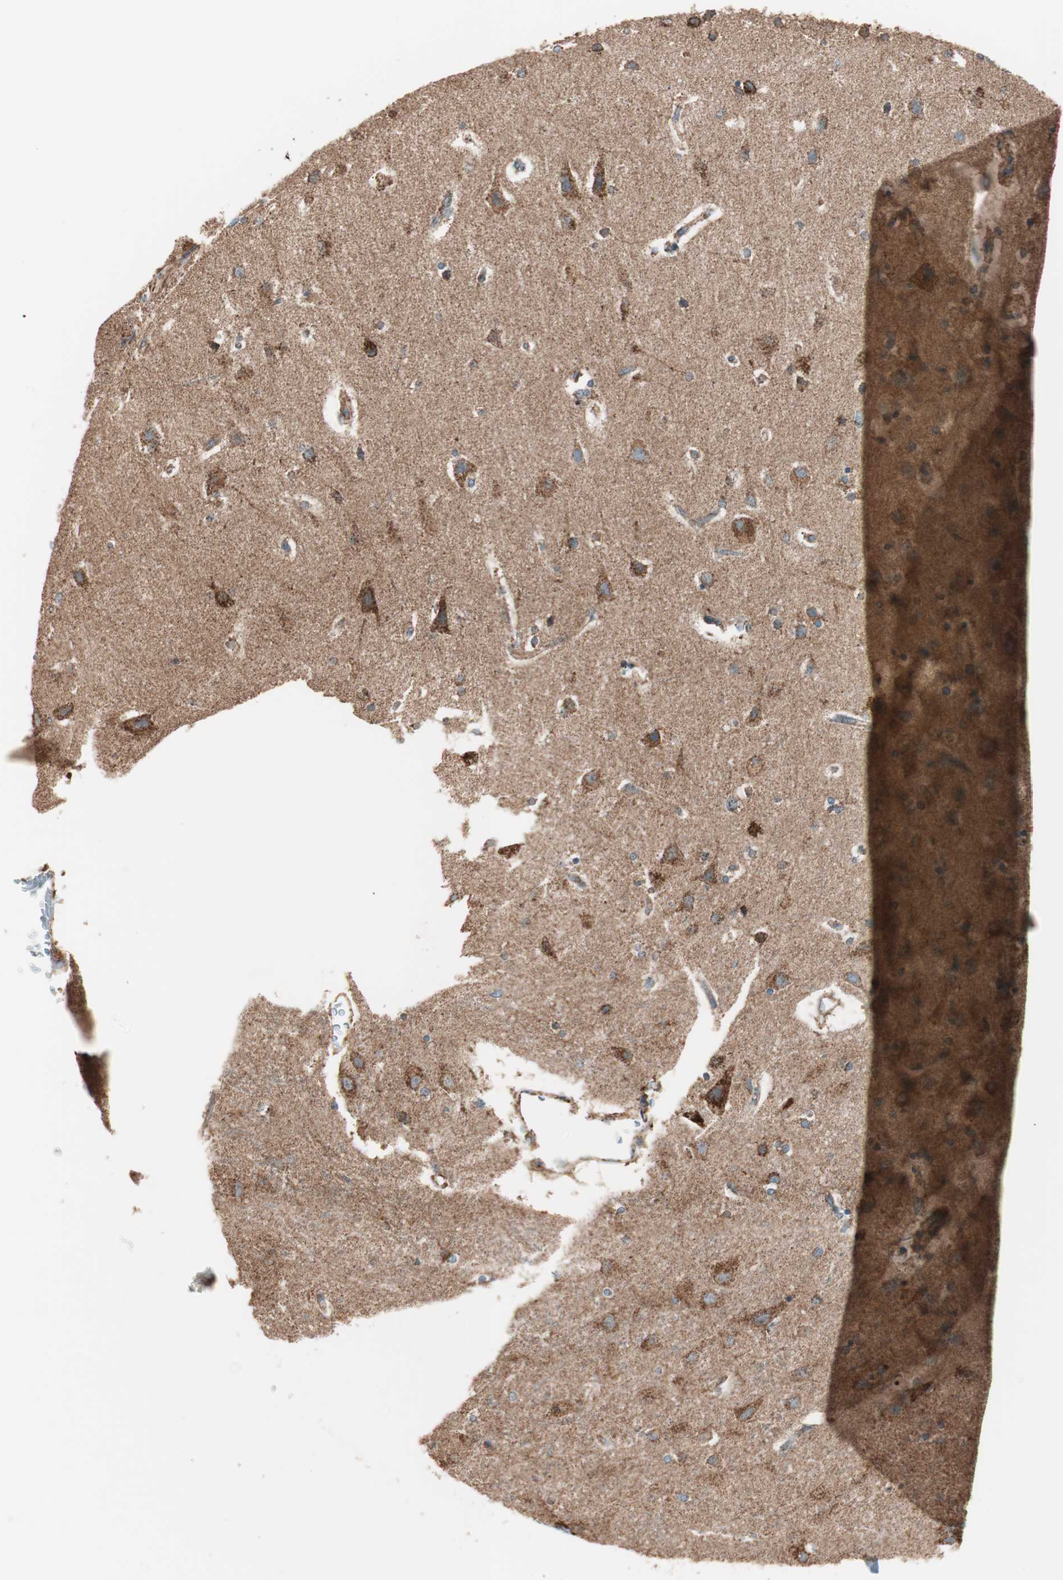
{"staining": {"intensity": "strong", "quantity": "25%-75%", "location": "cytoplasmic/membranous"}, "tissue": "caudate", "cell_type": "Glial cells", "image_type": "normal", "snomed": [{"axis": "morphology", "description": "Normal tissue, NOS"}, {"axis": "topography", "description": "Lateral ventricle wall"}], "caption": "The immunohistochemical stain labels strong cytoplasmic/membranous staining in glial cells of normal caudate. (DAB IHC, brown staining for protein, blue staining for nuclei).", "gene": "TOMM22", "patient": {"sex": "female", "age": 54}}